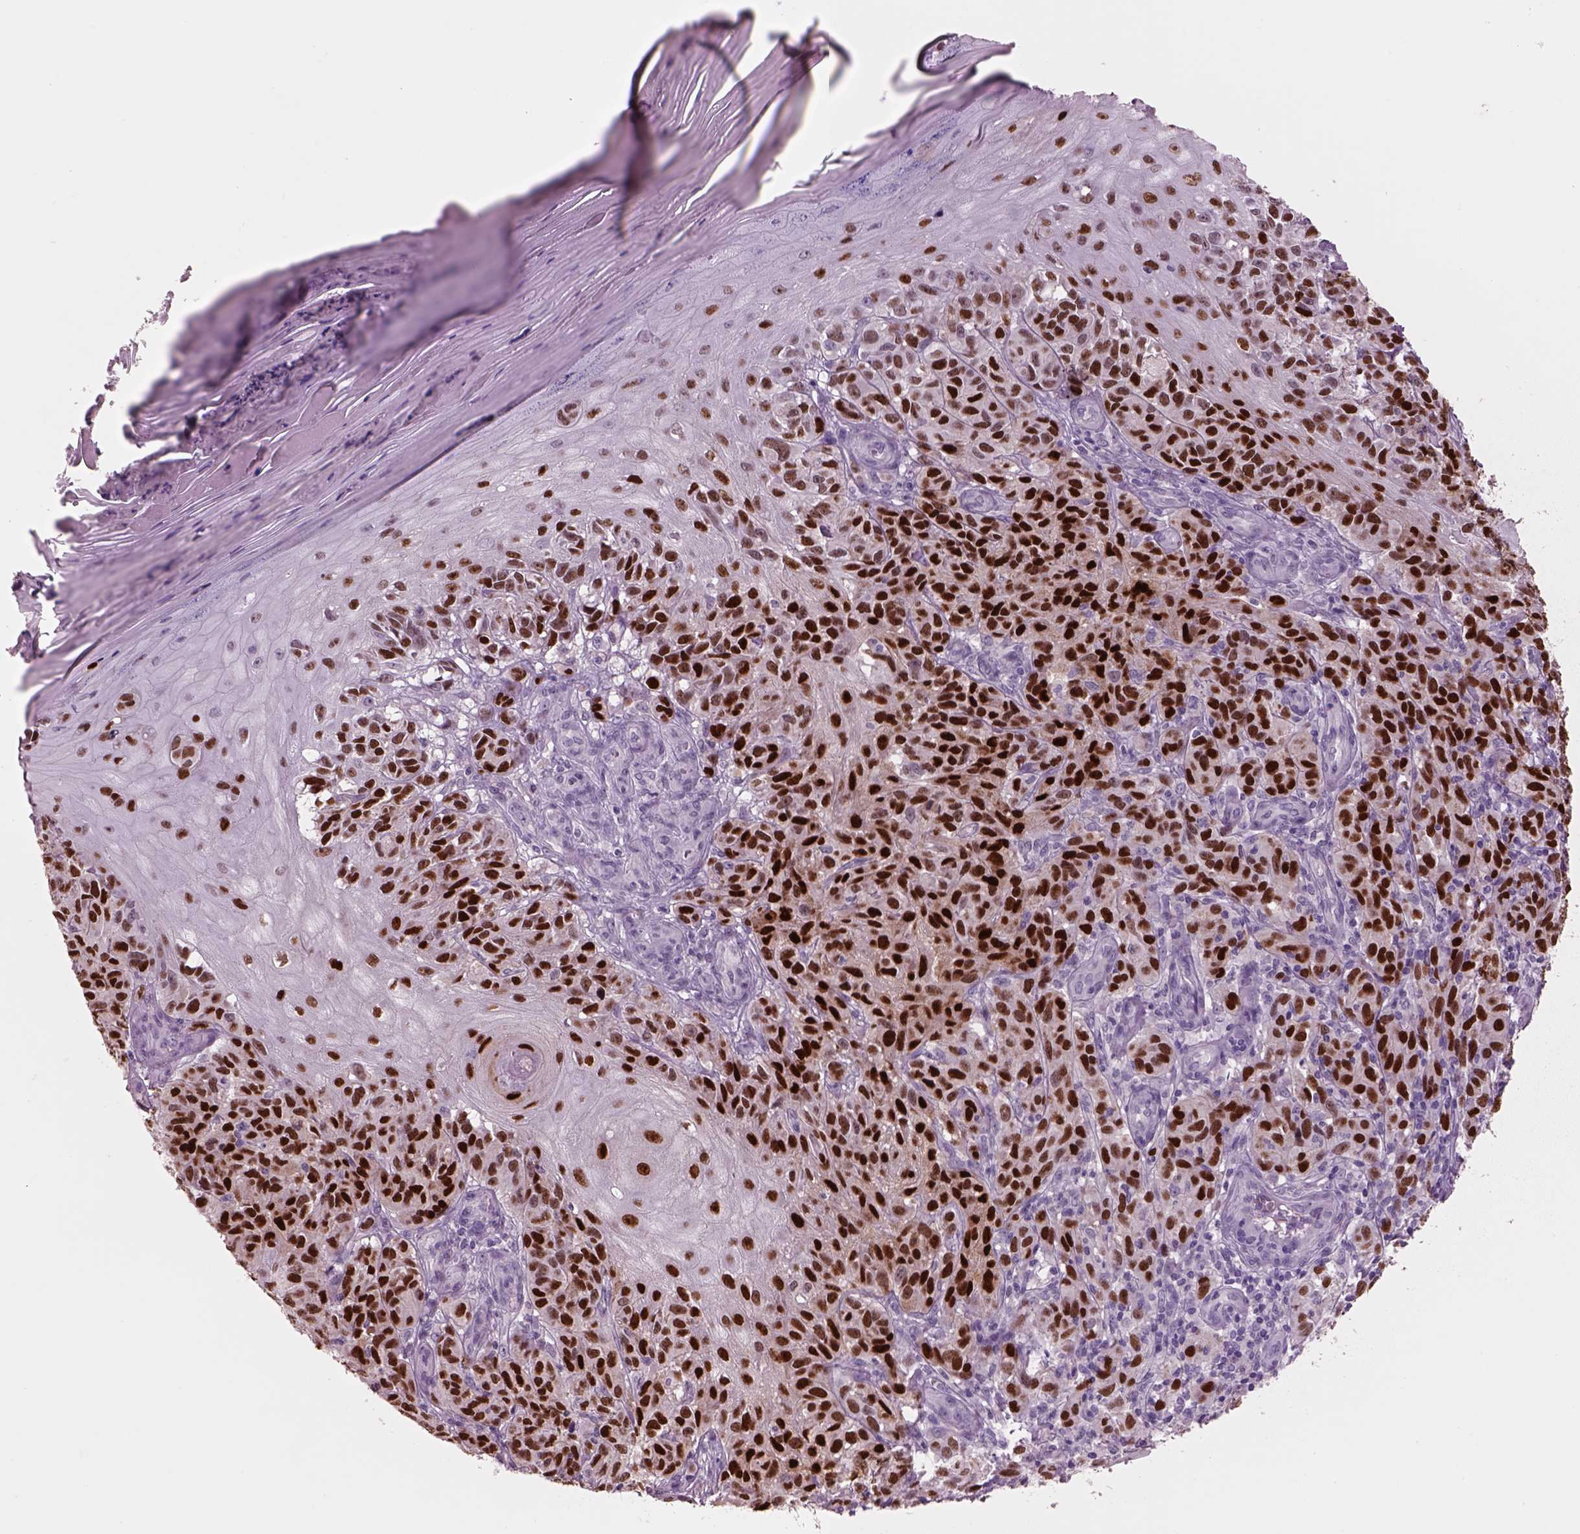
{"staining": {"intensity": "strong", "quantity": ">75%", "location": "nuclear"}, "tissue": "melanoma", "cell_type": "Tumor cells", "image_type": "cancer", "snomed": [{"axis": "morphology", "description": "Malignant melanoma, NOS"}, {"axis": "topography", "description": "Skin"}], "caption": "Immunohistochemistry (IHC) photomicrograph of neoplastic tissue: human malignant melanoma stained using immunohistochemistry reveals high levels of strong protein expression localized specifically in the nuclear of tumor cells, appearing as a nuclear brown color.", "gene": "SOX9", "patient": {"sex": "female", "age": 53}}